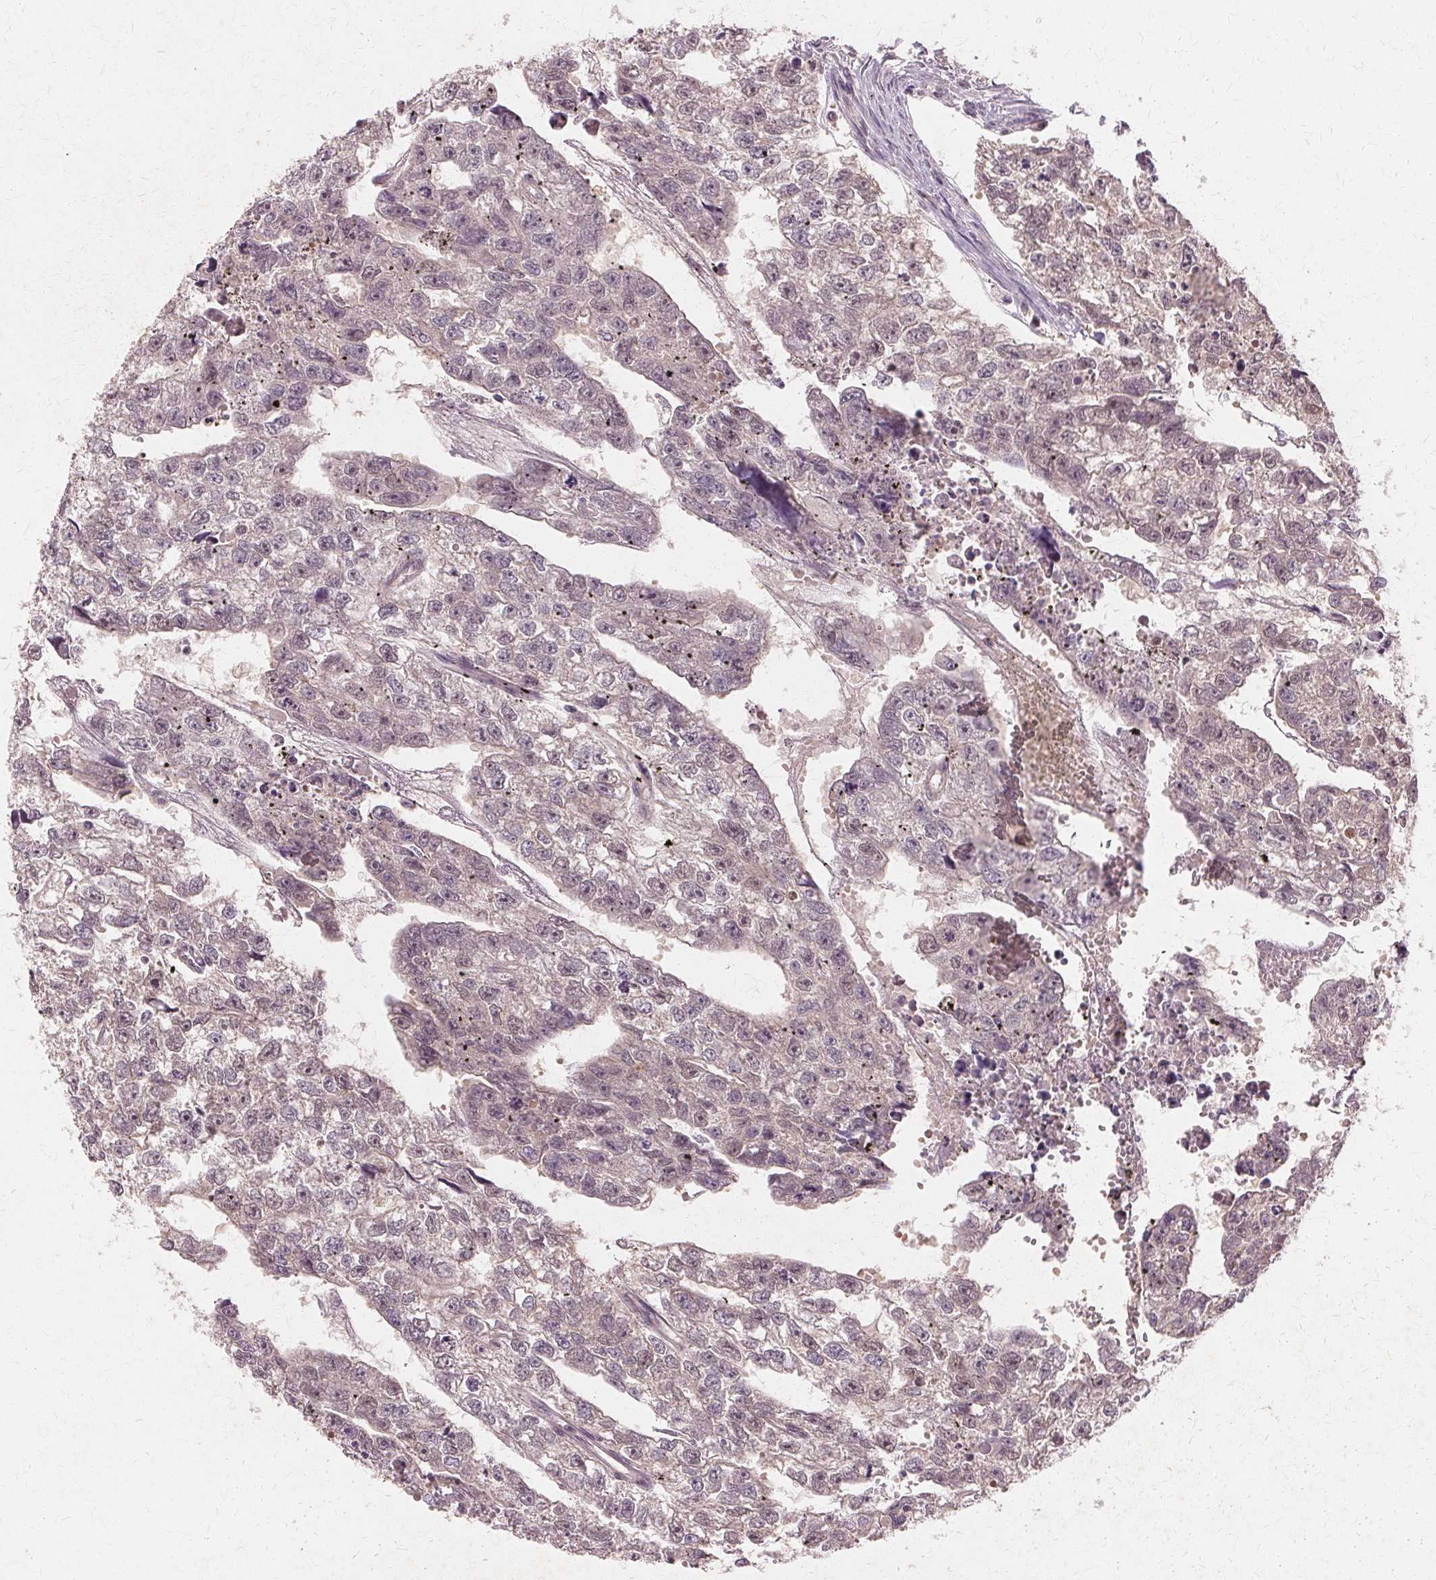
{"staining": {"intensity": "weak", "quantity": "25%-75%", "location": "cytoplasmic/membranous,nuclear"}, "tissue": "testis cancer", "cell_type": "Tumor cells", "image_type": "cancer", "snomed": [{"axis": "morphology", "description": "Carcinoma, Embryonal, NOS"}, {"axis": "morphology", "description": "Teratoma, malignant, NOS"}, {"axis": "topography", "description": "Testis"}], "caption": "IHC histopathology image of neoplastic tissue: embryonal carcinoma (testis) stained using IHC displays low levels of weak protein expression localized specifically in the cytoplasmic/membranous and nuclear of tumor cells, appearing as a cytoplasmic/membranous and nuclear brown color.", "gene": "PRMT5", "patient": {"sex": "male", "age": 44}}